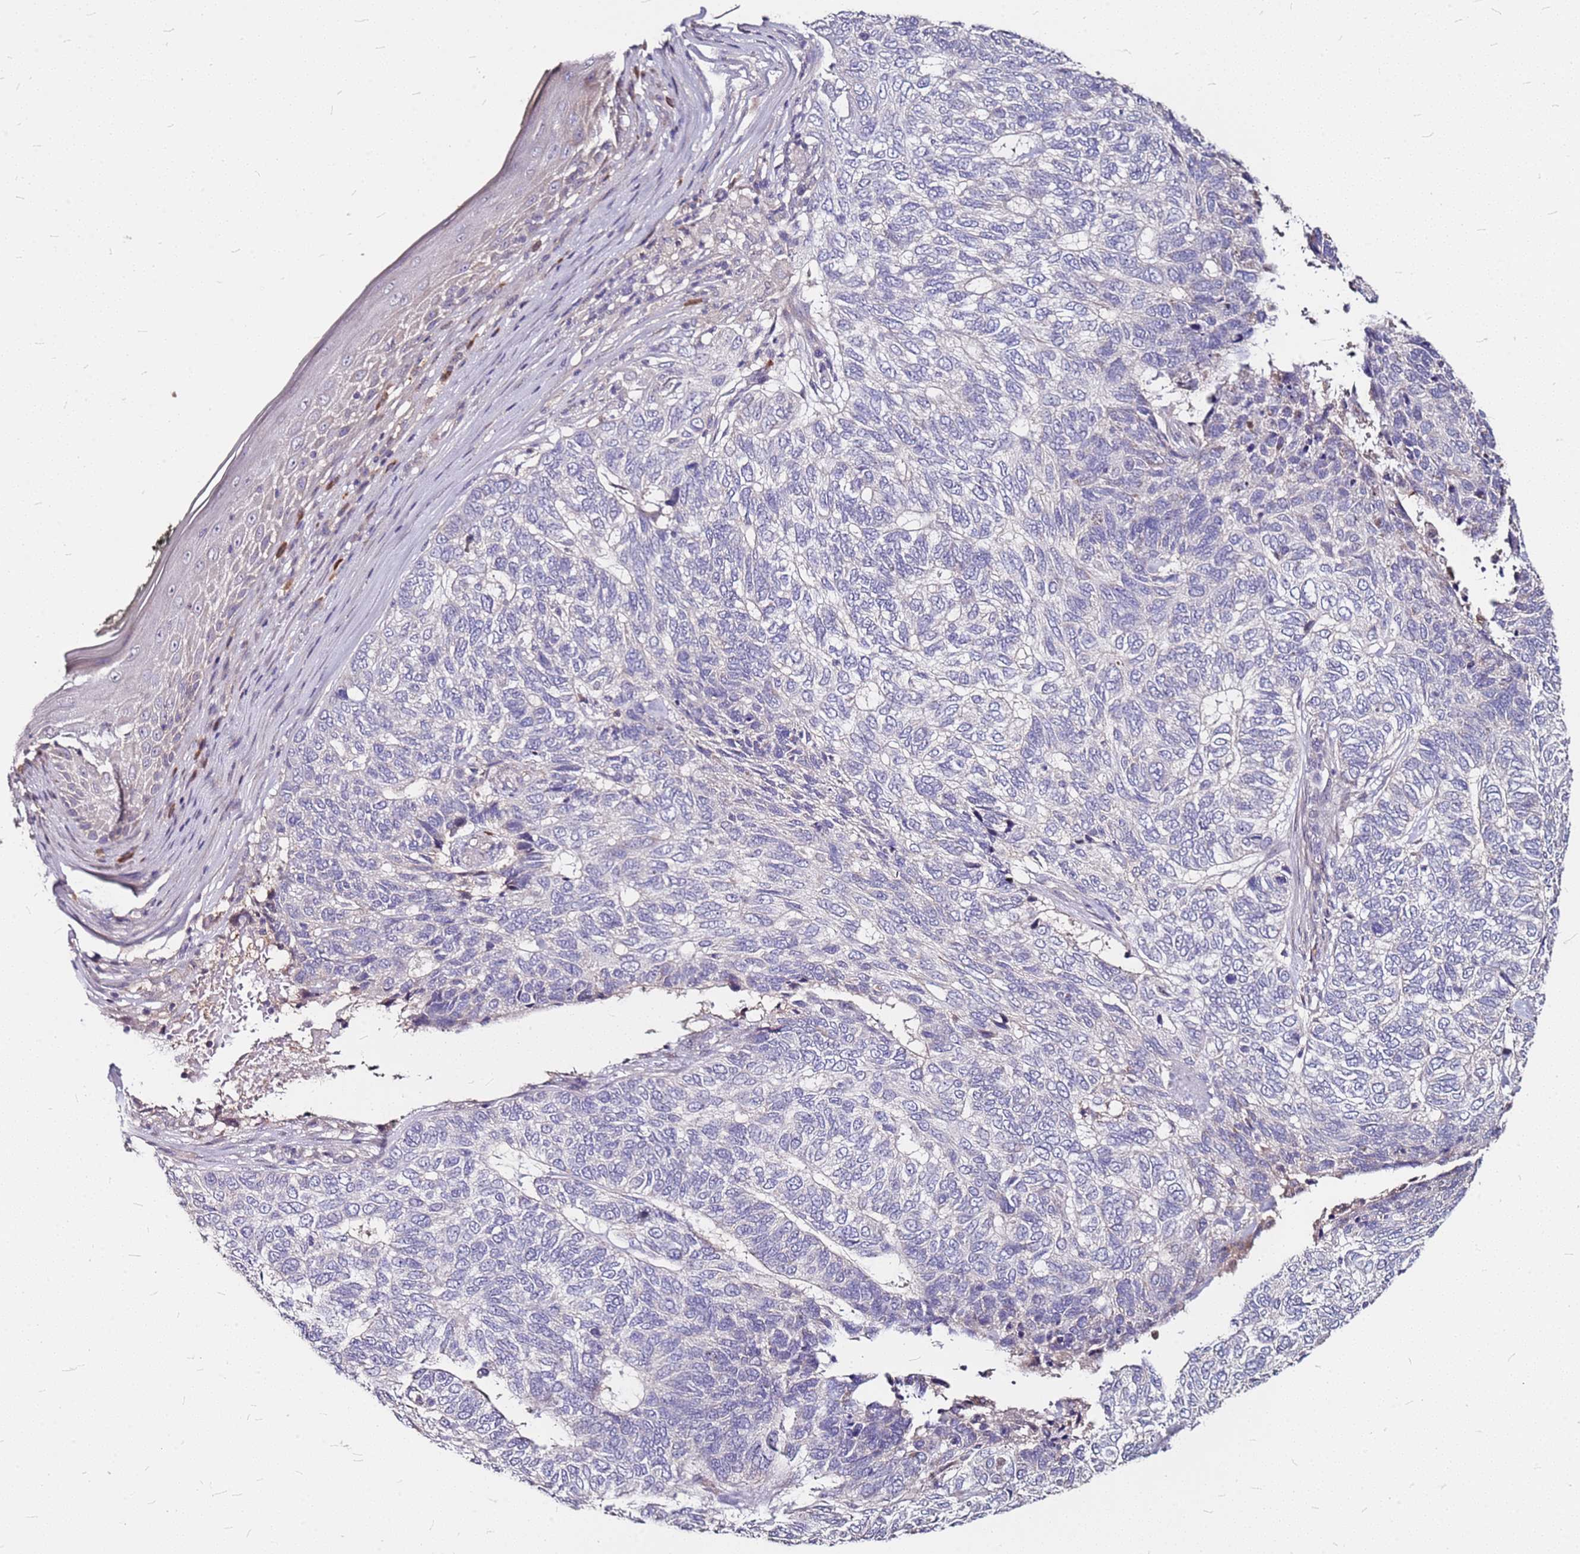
{"staining": {"intensity": "negative", "quantity": "none", "location": "none"}, "tissue": "skin cancer", "cell_type": "Tumor cells", "image_type": "cancer", "snomed": [{"axis": "morphology", "description": "Basal cell carcinoma"}, {"axis": "topography", "description": "Skin"}], "caption": "IHC image of neoplastic tissue: skin basal cell carcinoma stained with DAB (3,3'-diaminobenzidine) exhibits no significant protein positivity in tumor cells. Brightfield microscopy of IHC stained with DAB (brown) and hematoxylin (blue), captured at high magnification.", "gene": "DCDC2C", "patient": {"sex": "female", "age": 65}}